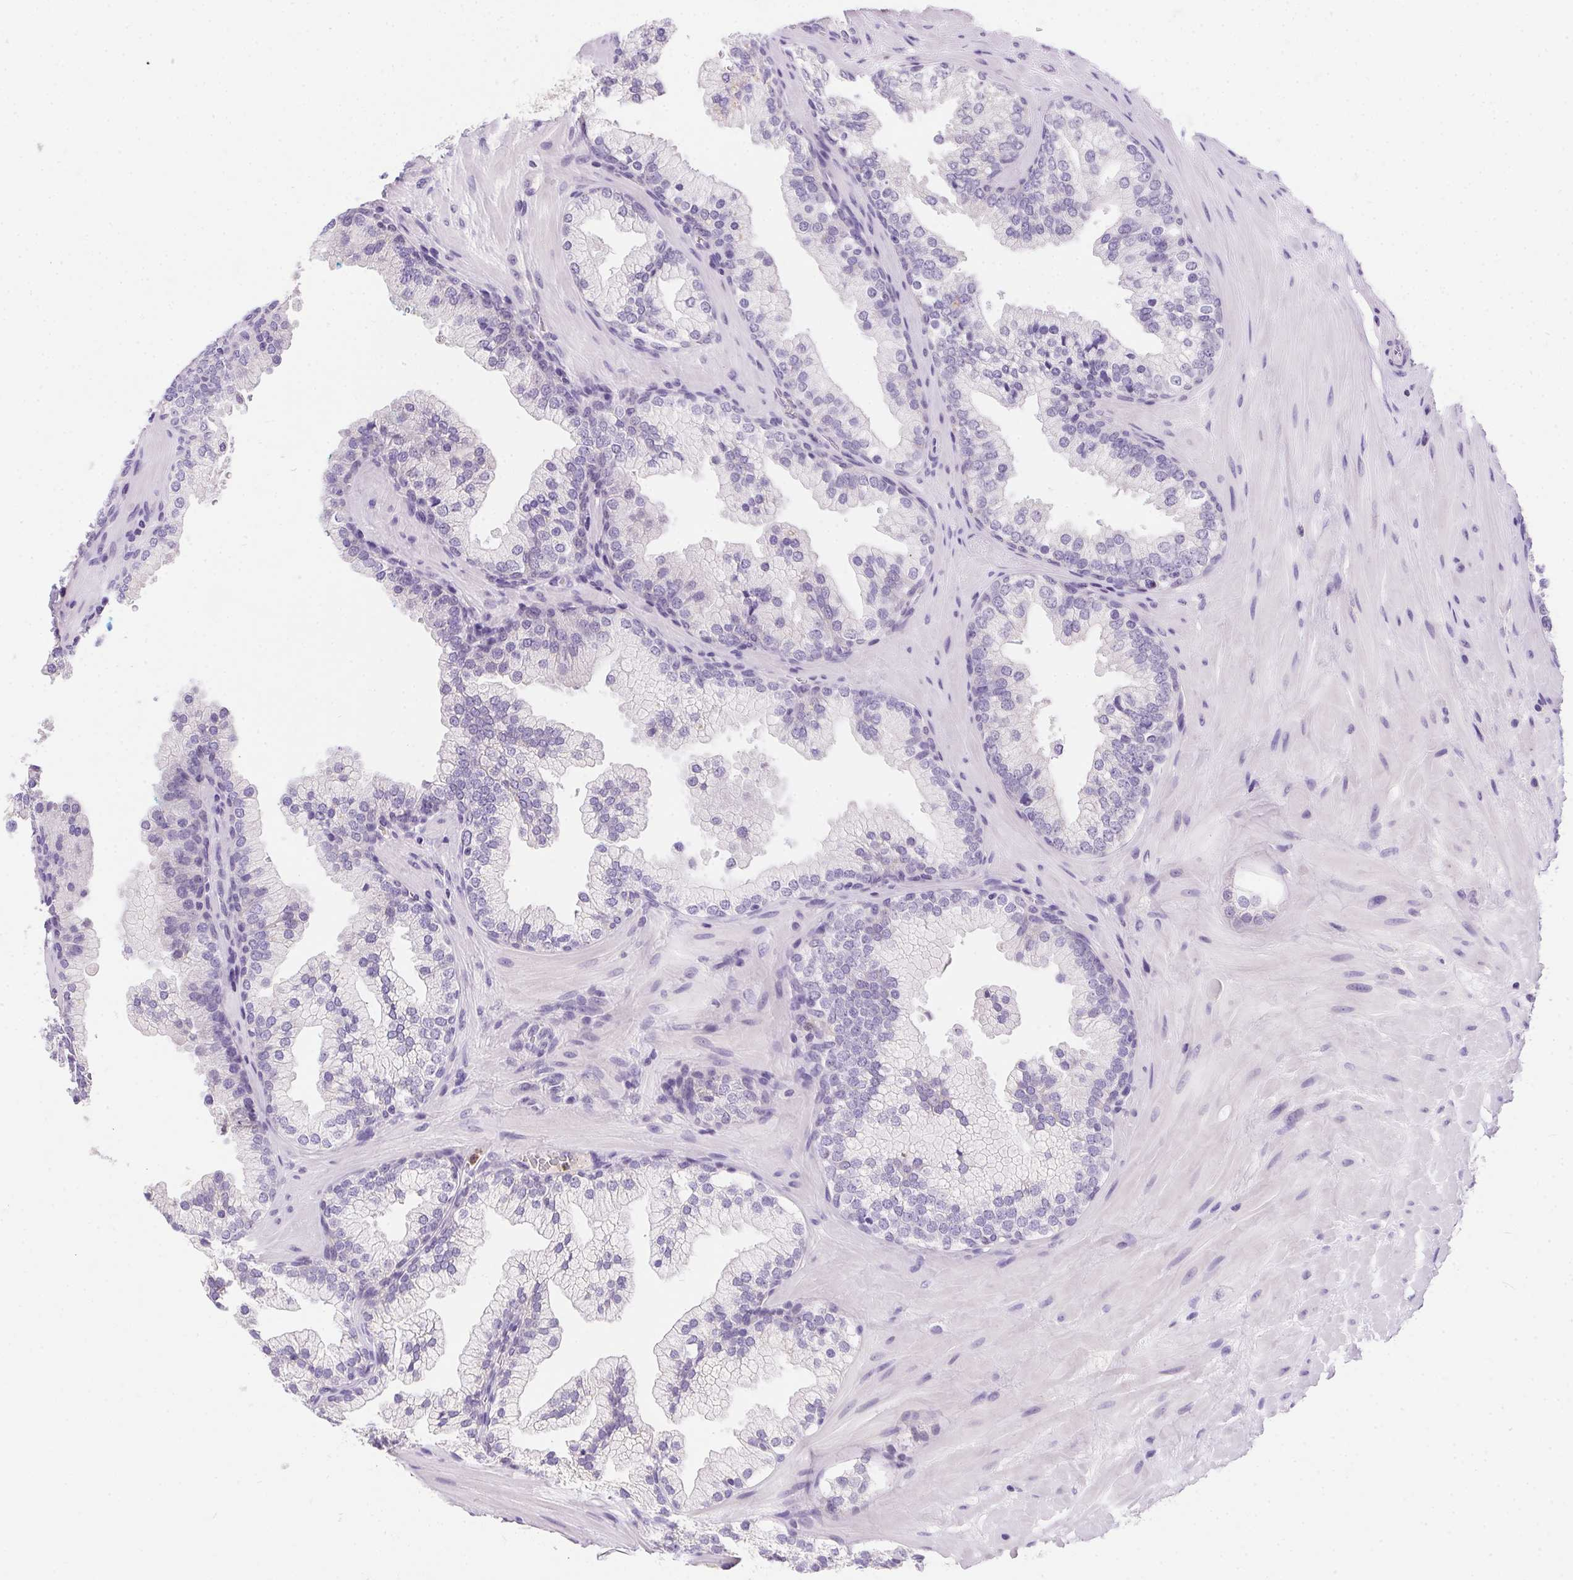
{"staining": {"intensity": "negative", "quantity": "none", "location": "none"}, "tissue": "prostate", "cell_type": "Glandular cells", "image_type": "normal", "snomed": [{"axis": "morphology", "description": "Normal tissue, NOS"}, {"axis": "topography", "description": "Prostate"}, {"axis": "topography", "description": "Peripheral nerve tissue"}], "caption": "This is a micrograph of immunohistochemistry staining of normal prostate, which shows no staining in glandular cells. (Stains: DAB IHC with hematoxylin counter stain, Microscopy: brightfield microscopy at high magnification).", "gene": "SSTR4", "patient": {"sex": "male", "age": 61}}